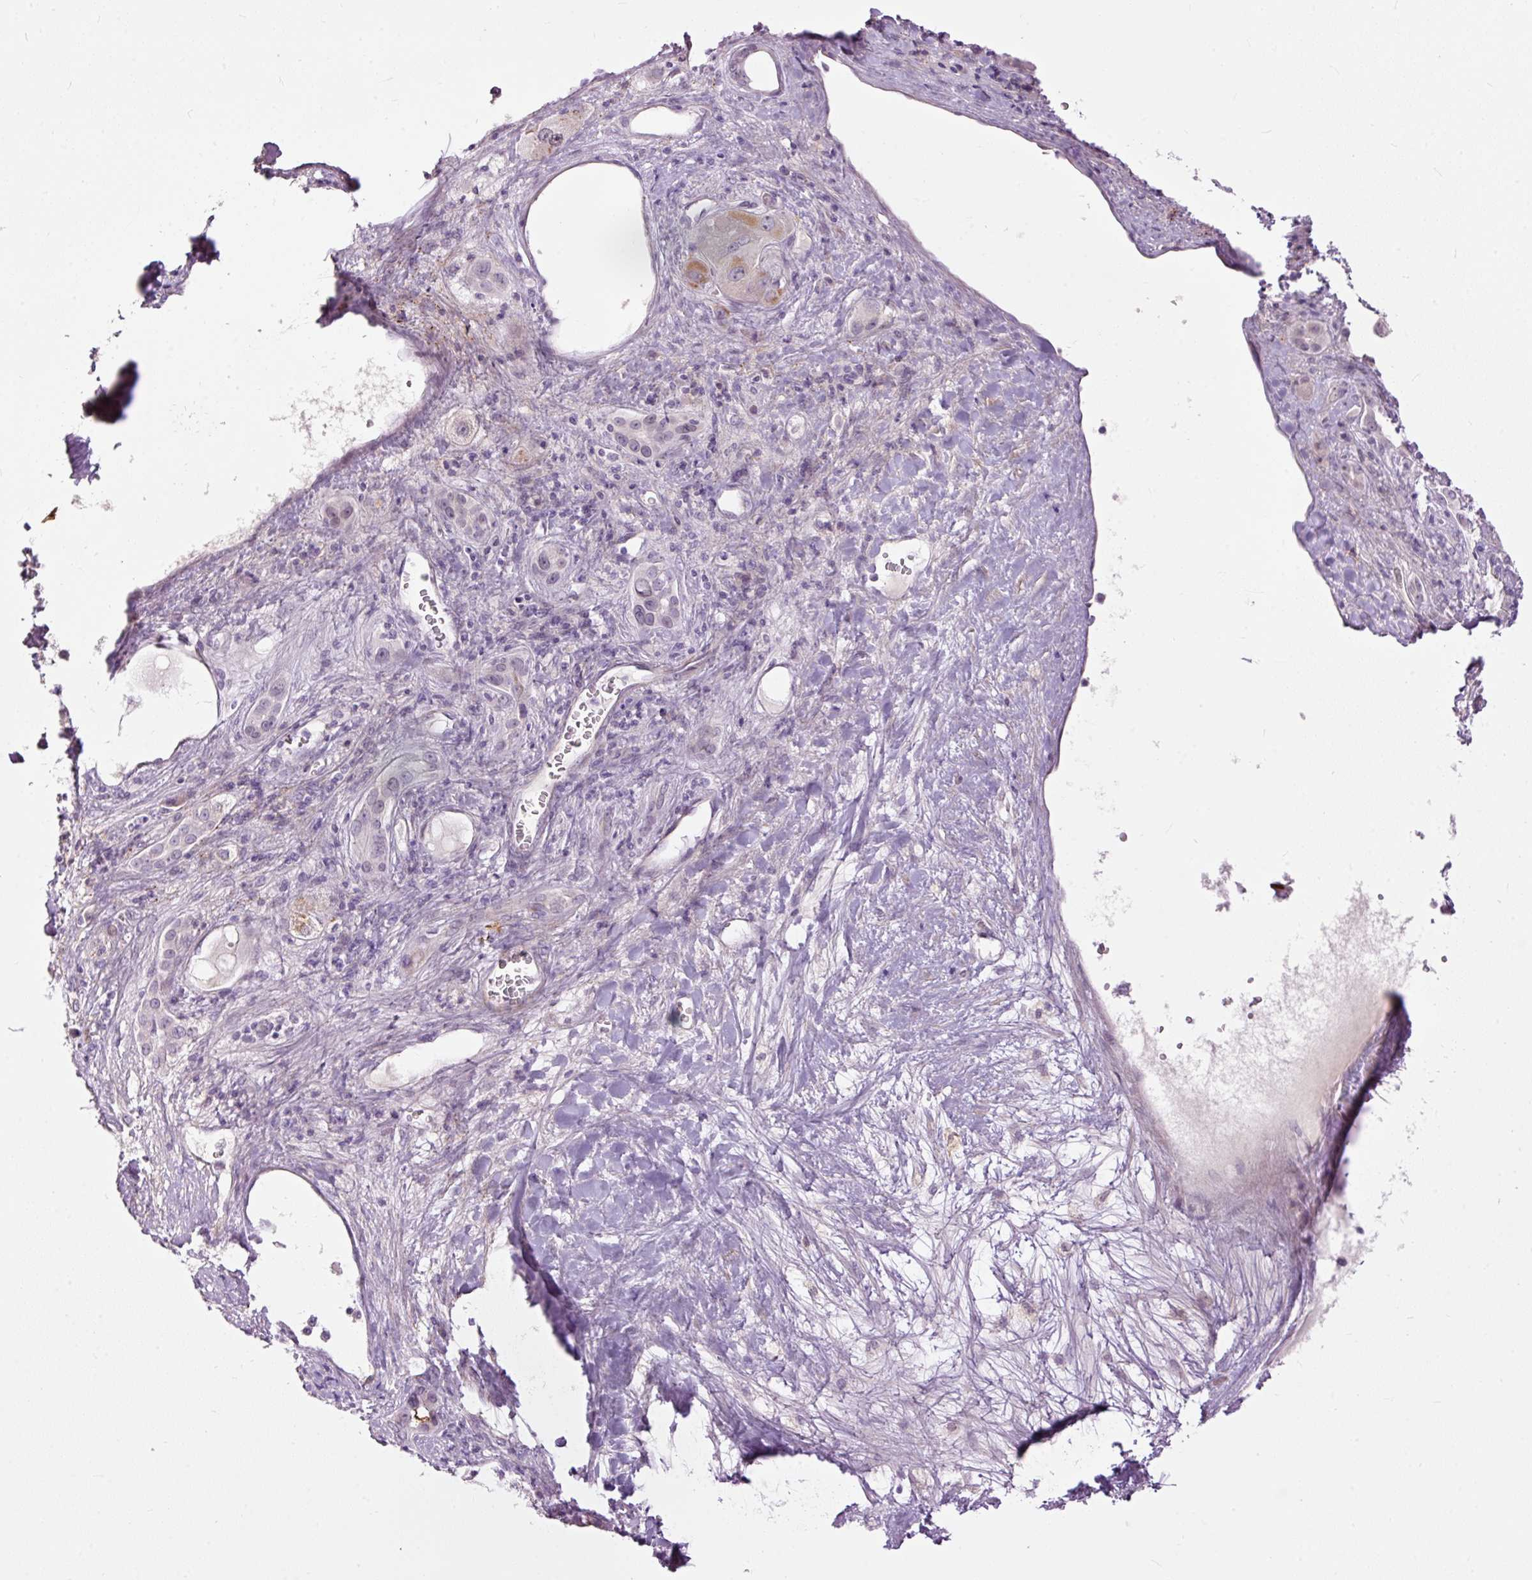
{"staining": {"intensity": "moderate", "quantity": "<25%", "location": "cytoplasmic/membranous"}, "tissue": "liver cancer", "cell_type": "Tumor cells", "image_type": "cancer", "snomed": [{"axis": "morphology", "description": "Carcinoma, Hepatocellular, NOS"}, {"axis": "topography", "description": "Liver"}], "caption": "The immunohistochemical stain highlights moderate cytoplasmic/membranous expression in tumor cells of hepatocellular carcinoma (liver) tissue.", "gene": "FCRL4", "patient": {"sex": "female", "age": 73}}